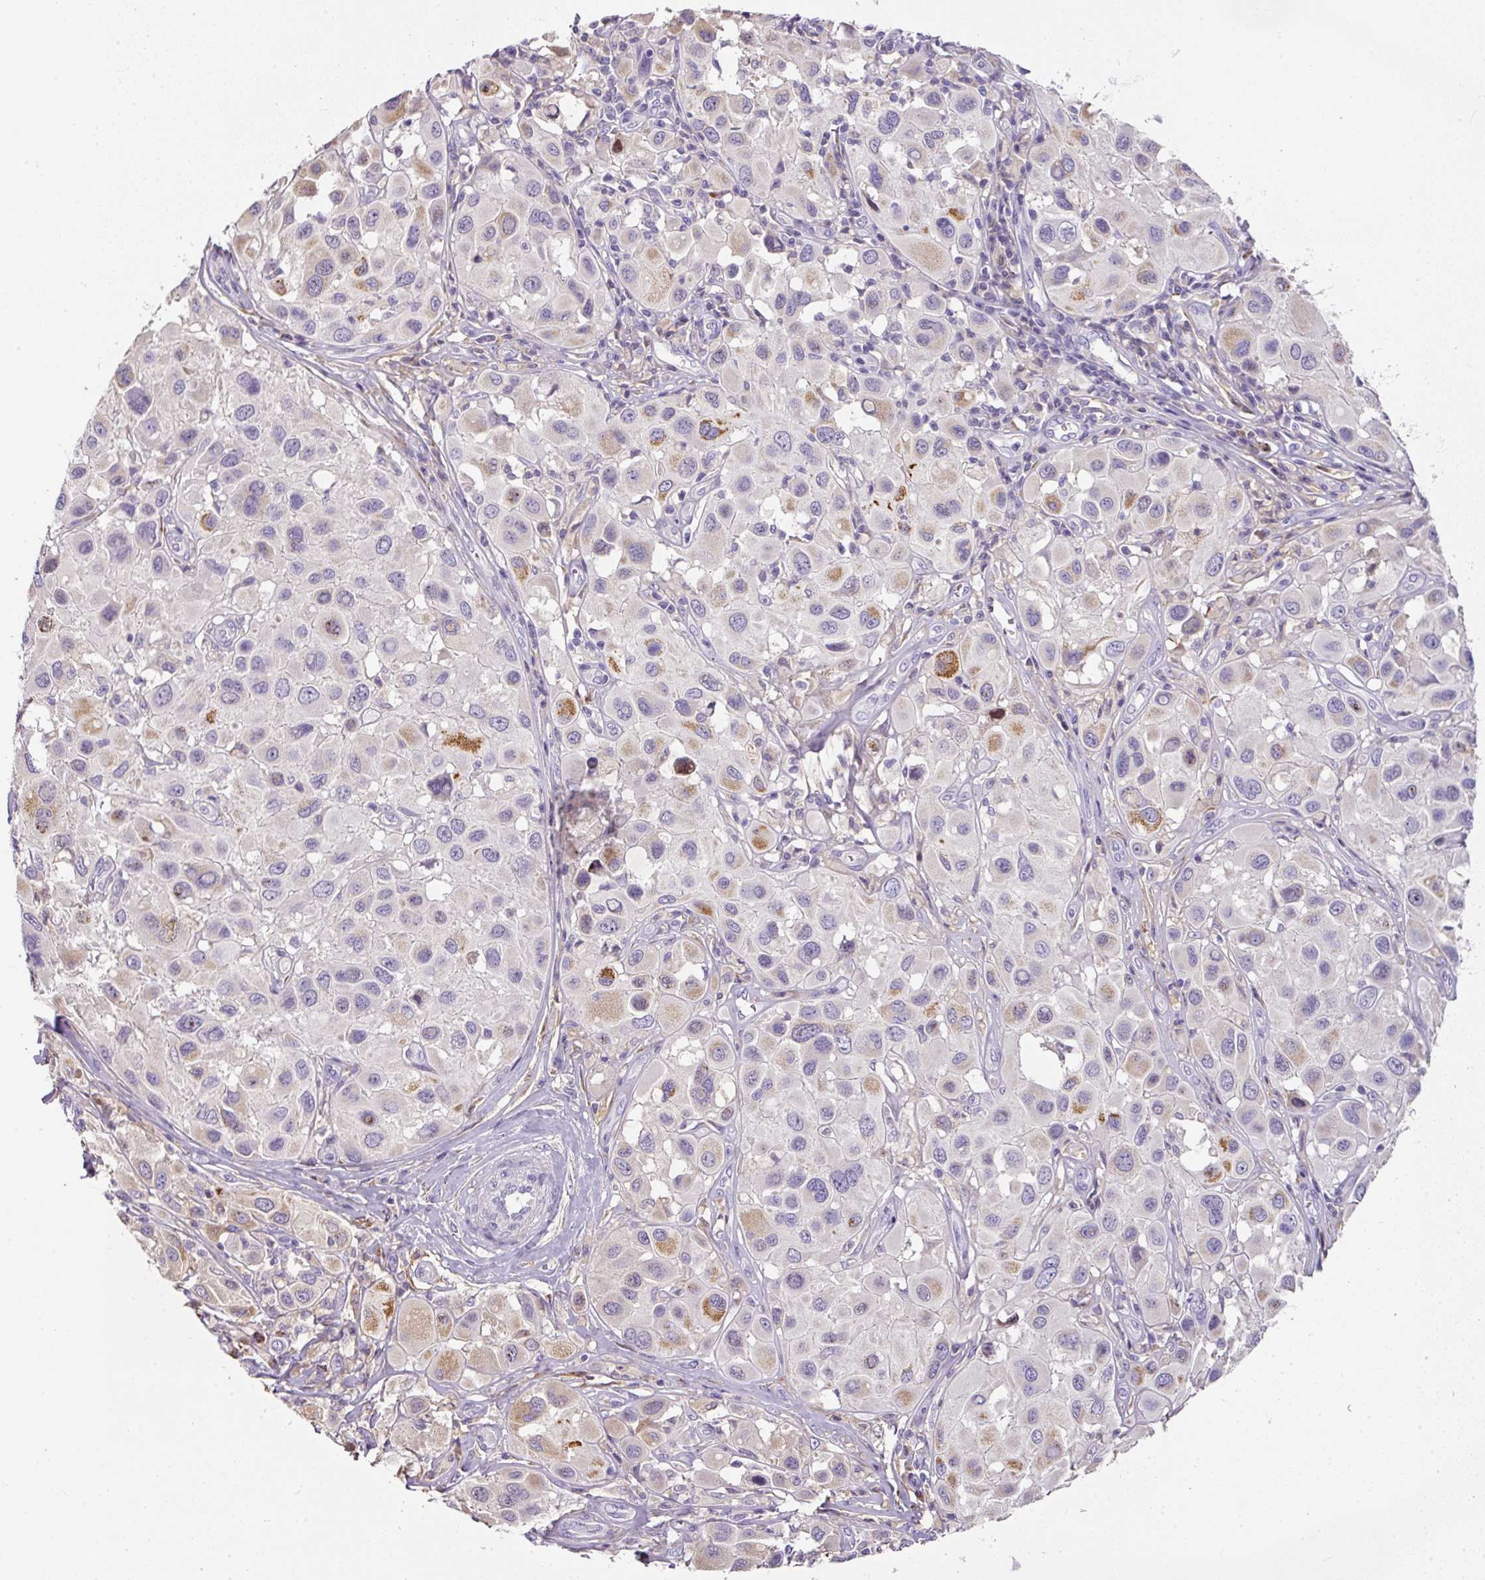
{"staining": {"intensity": "moderate", "quantity": "<25%", "location": "cytoplasmic/membranous"}, "tissue": "melanoma", "cell_type": "Tumor cells", "image_type": "cancer", "snomed": [{"axis": "morphology", "description": "Malignant melanoma, Metastatic site"}, {"axis": "topography", "description": "Skin"}], "caption": "About <25% of tumor cells in human malignant melanoma (metastatic site) show moderate cytoplasmic/membranous protein staining as visualized by brown immunohistochemical staining.", "gene": "CCZ1", "patient": {"sex": "male", "age": 41}}